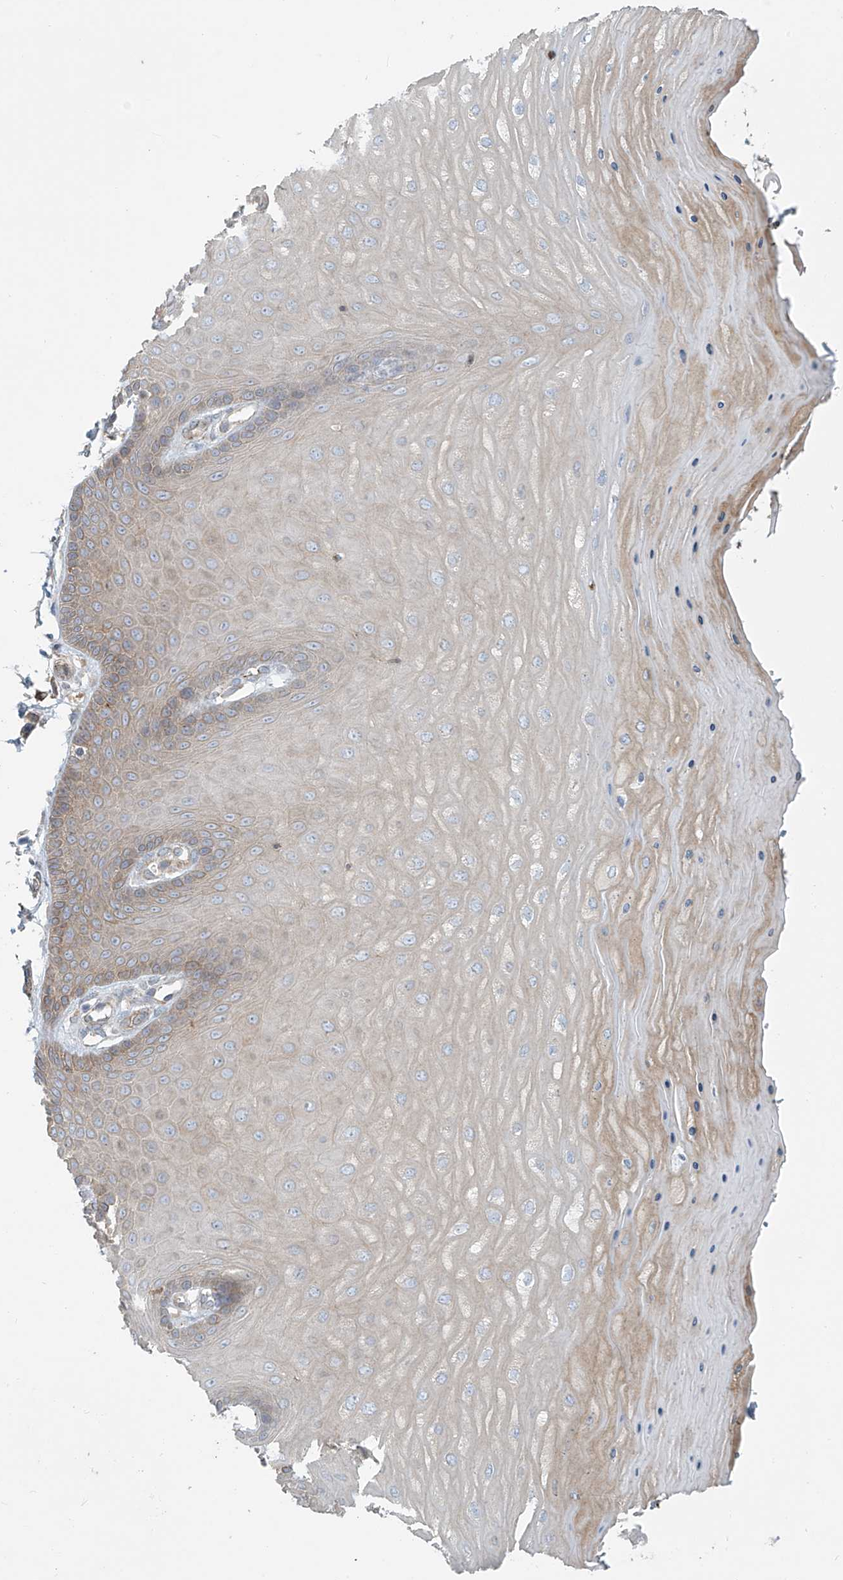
{"staining": {"intensity": "negative", "quantity": "none", "location": "none"}, "tissue": "cervix", "cell_type": "Glandular cells", "image_type": "normal", "snomed": [{"axis": "morphology", "description": "Normal tissue, NOS"}, {"axis": "topography", "description": "Cervix"}], "caption": "Immunohistochemistry (IHC) photomicrograph of unremarkable cervix: human cervix stained with DAB exhibits no significant protein staining in glandular cells.", "gene": "LZTS3", "patient": {"sex": "female", "age": 55}}